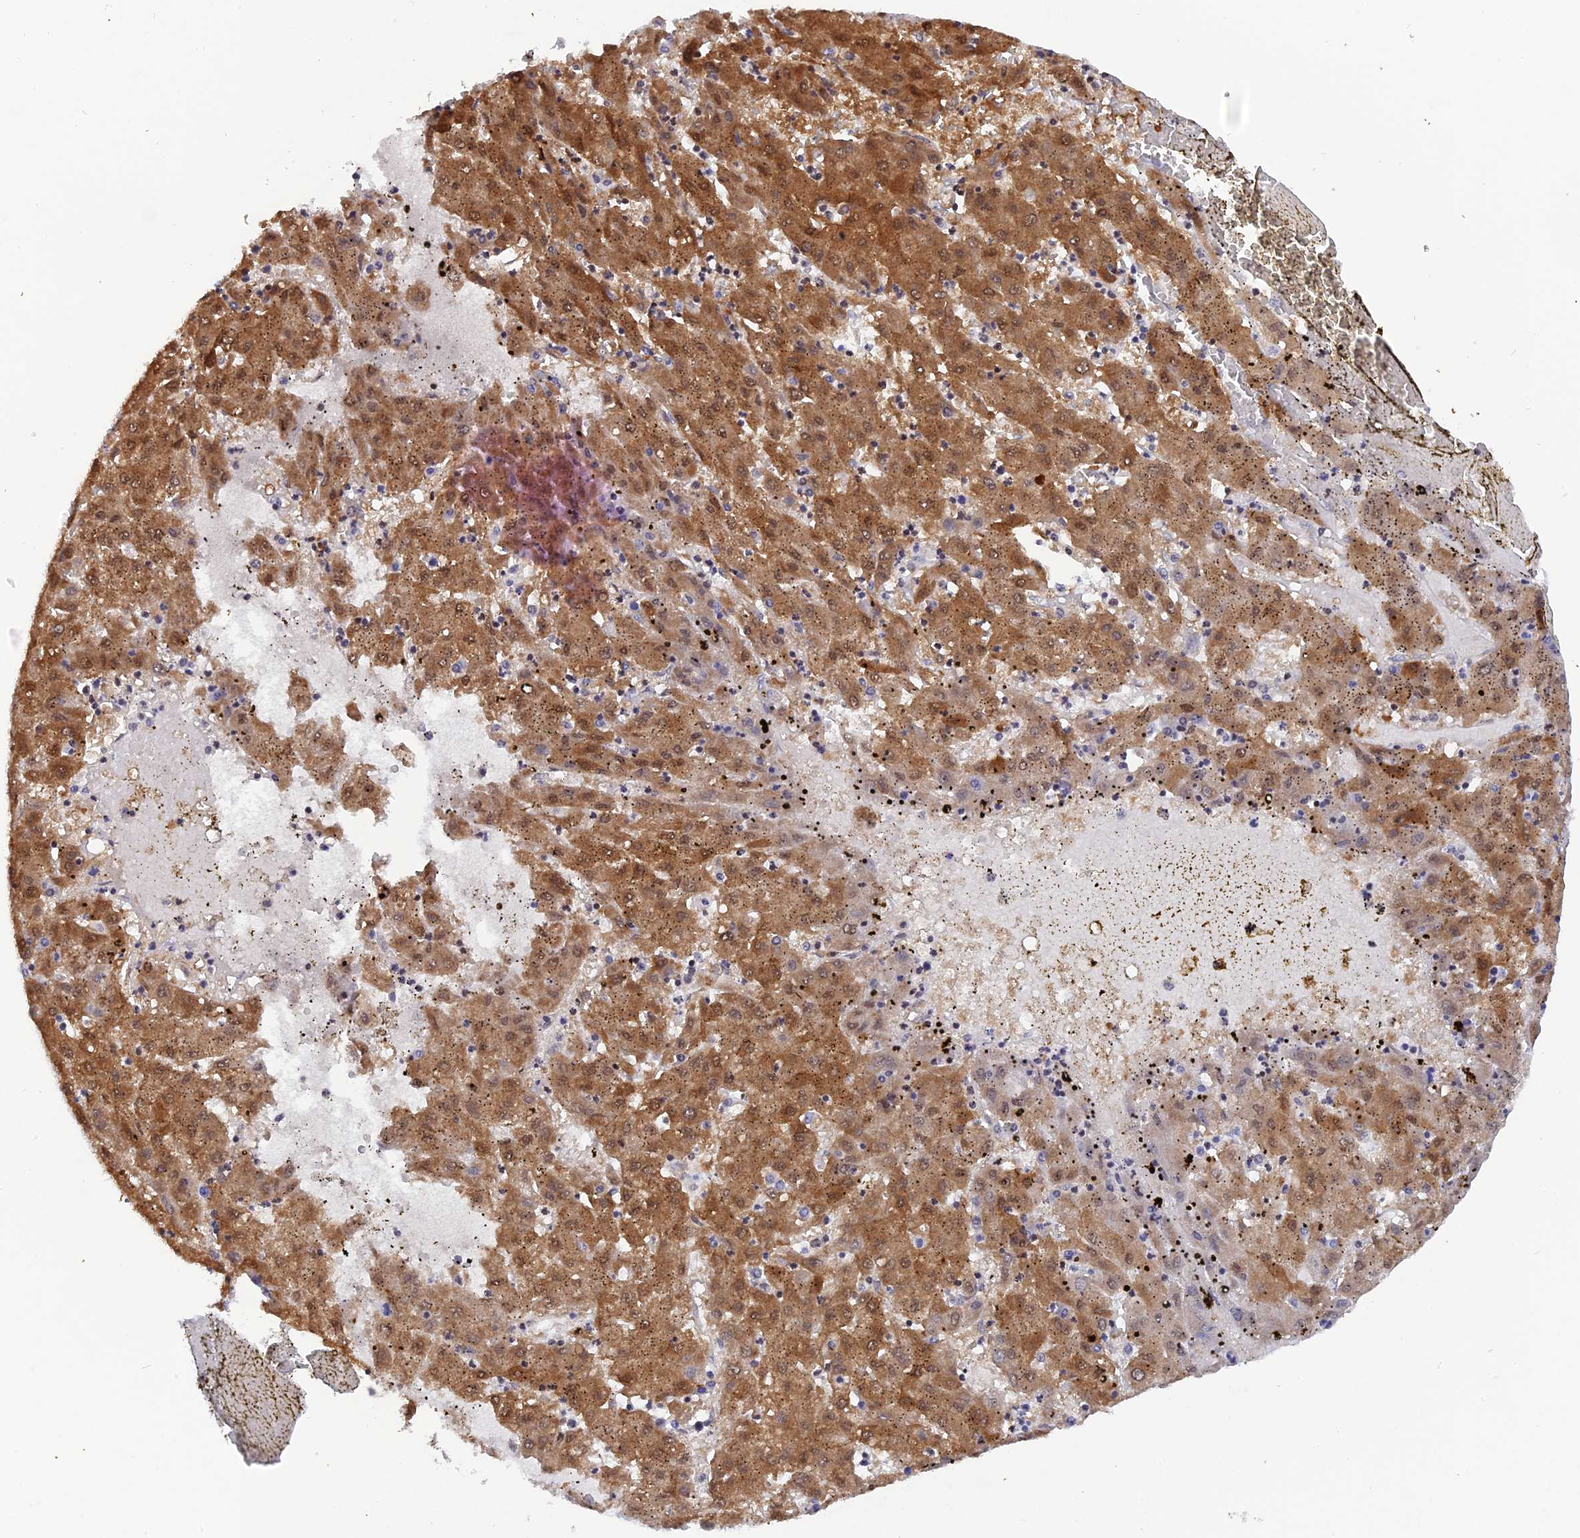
{"staining": {"intensity": "moderate", "quantity": ">75%", "location": "cytoplasmic/membranous"}, "tissue": "liver cancer", "cell_type": "Tumor cells", "image_type": "cancer", "snomed": [{"axis": "morphology", "description": "Carcinoma, Hepatocellular, NOS"}, {"axis": "topography", "description": "Liver"}], "caption": "The histopathology image demonstrates immunohistochemical staining of liver cancer (hepatocellular carcinoma). There is moderate cytoplasmic/membranous positivity is seen in about >75% of tumor cells. (brown staining indicates protein expression, while blue staining denotes nuclei).", "gene": "ELOA2", "patient": {"sex": "male", "age": 72}}